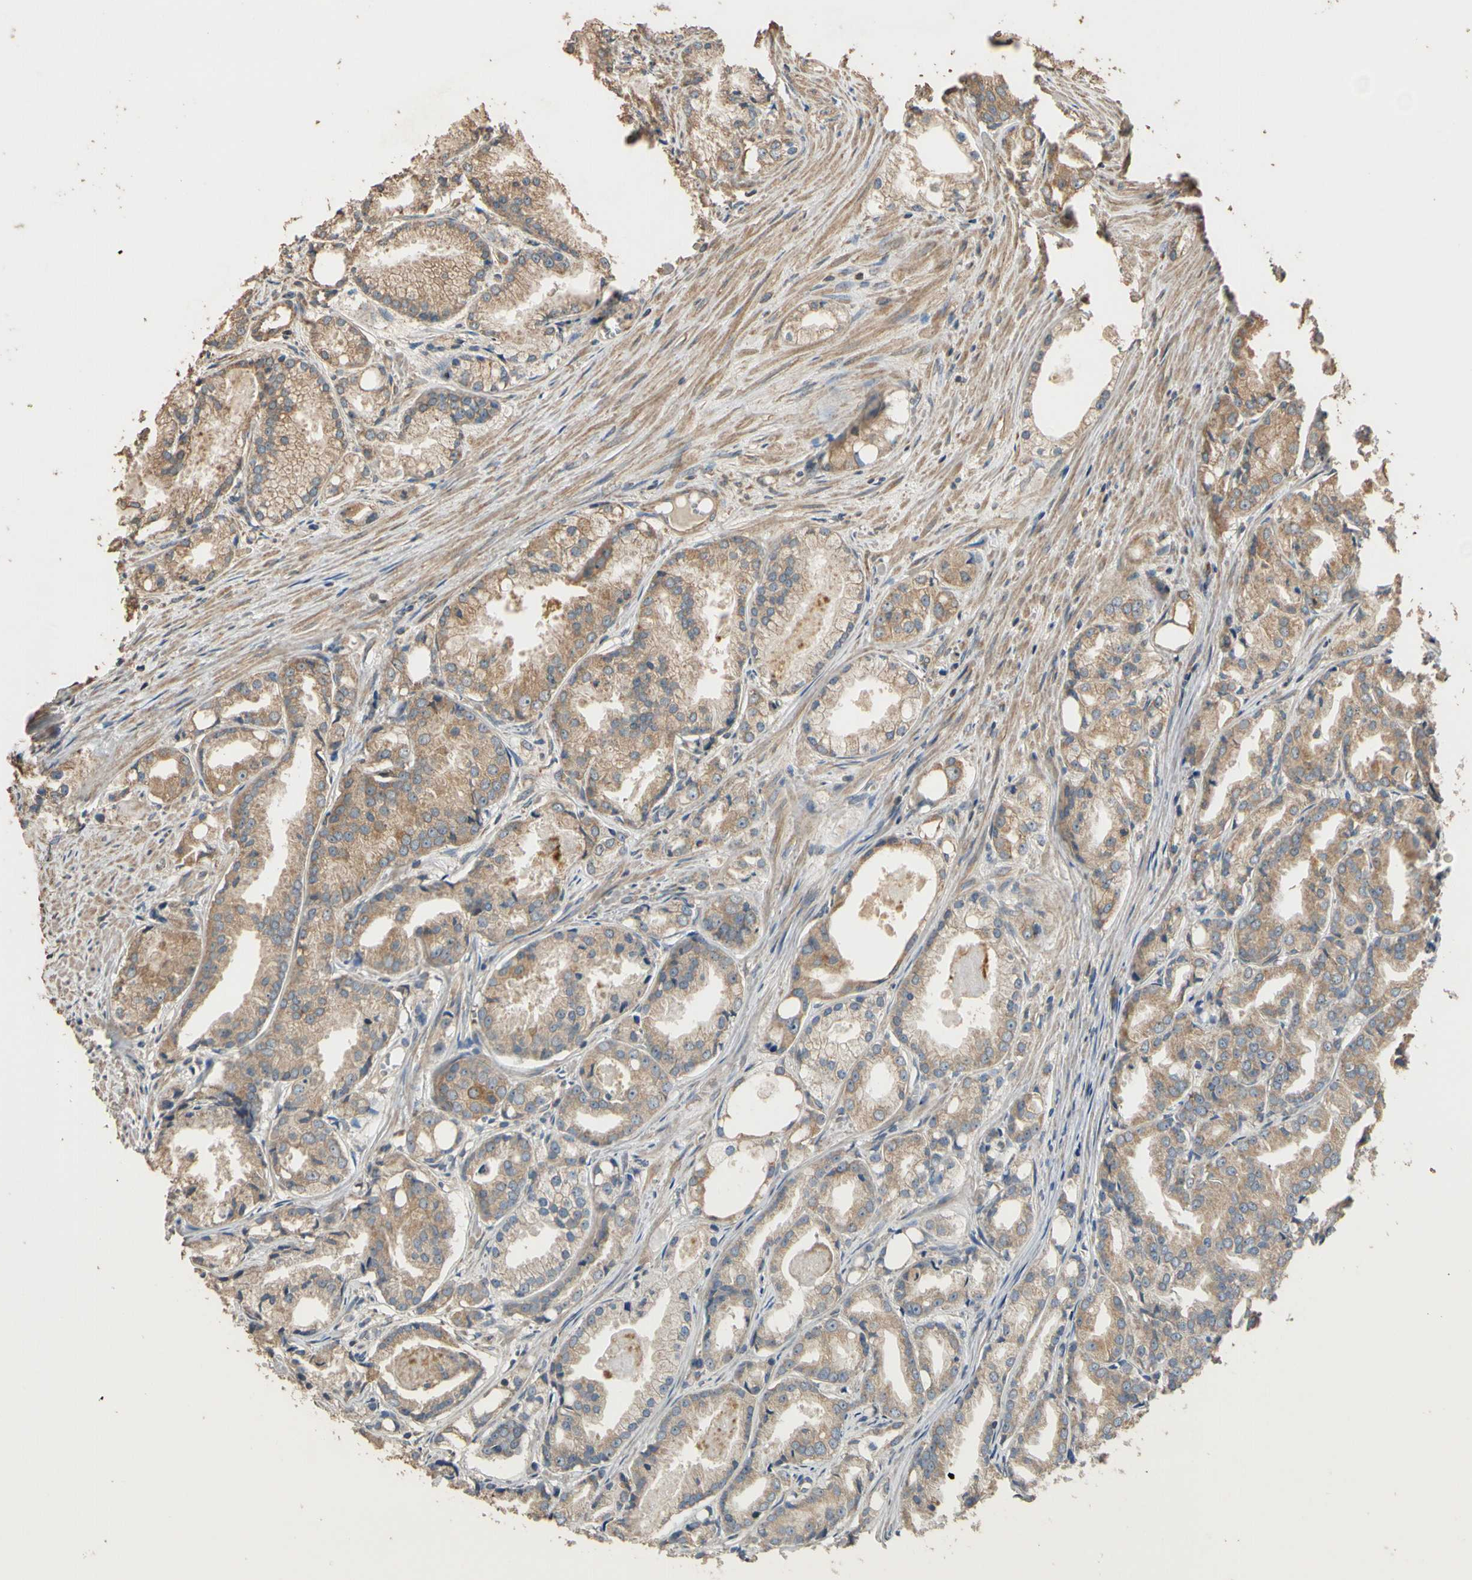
{"staining": {"intensity": "moderate", "quantity": ">75%", "location": "cytoplasmic/membranous"}, "tissue": "prostate cancer", "cell_type": "Tumor cells", "image_type": "cancer", "snomed": [{"axis": "morphology", "description": "Adenocarcinoma, Low grade"}, {"axis": "topography", "description": "Prostate"}], "caption": "Protein expression analysis of prostate cancer exhibits moderate cytoplasmic/membranous positivity in about >75% of tumor cells. The staining was performed using DAB to visualize the protein expression in brown, while the nuclei were stained in blue with hematoxylin (Magnification: 20x).", "gene": "STX18", "patient": {"sex": "male", "age": 72}}